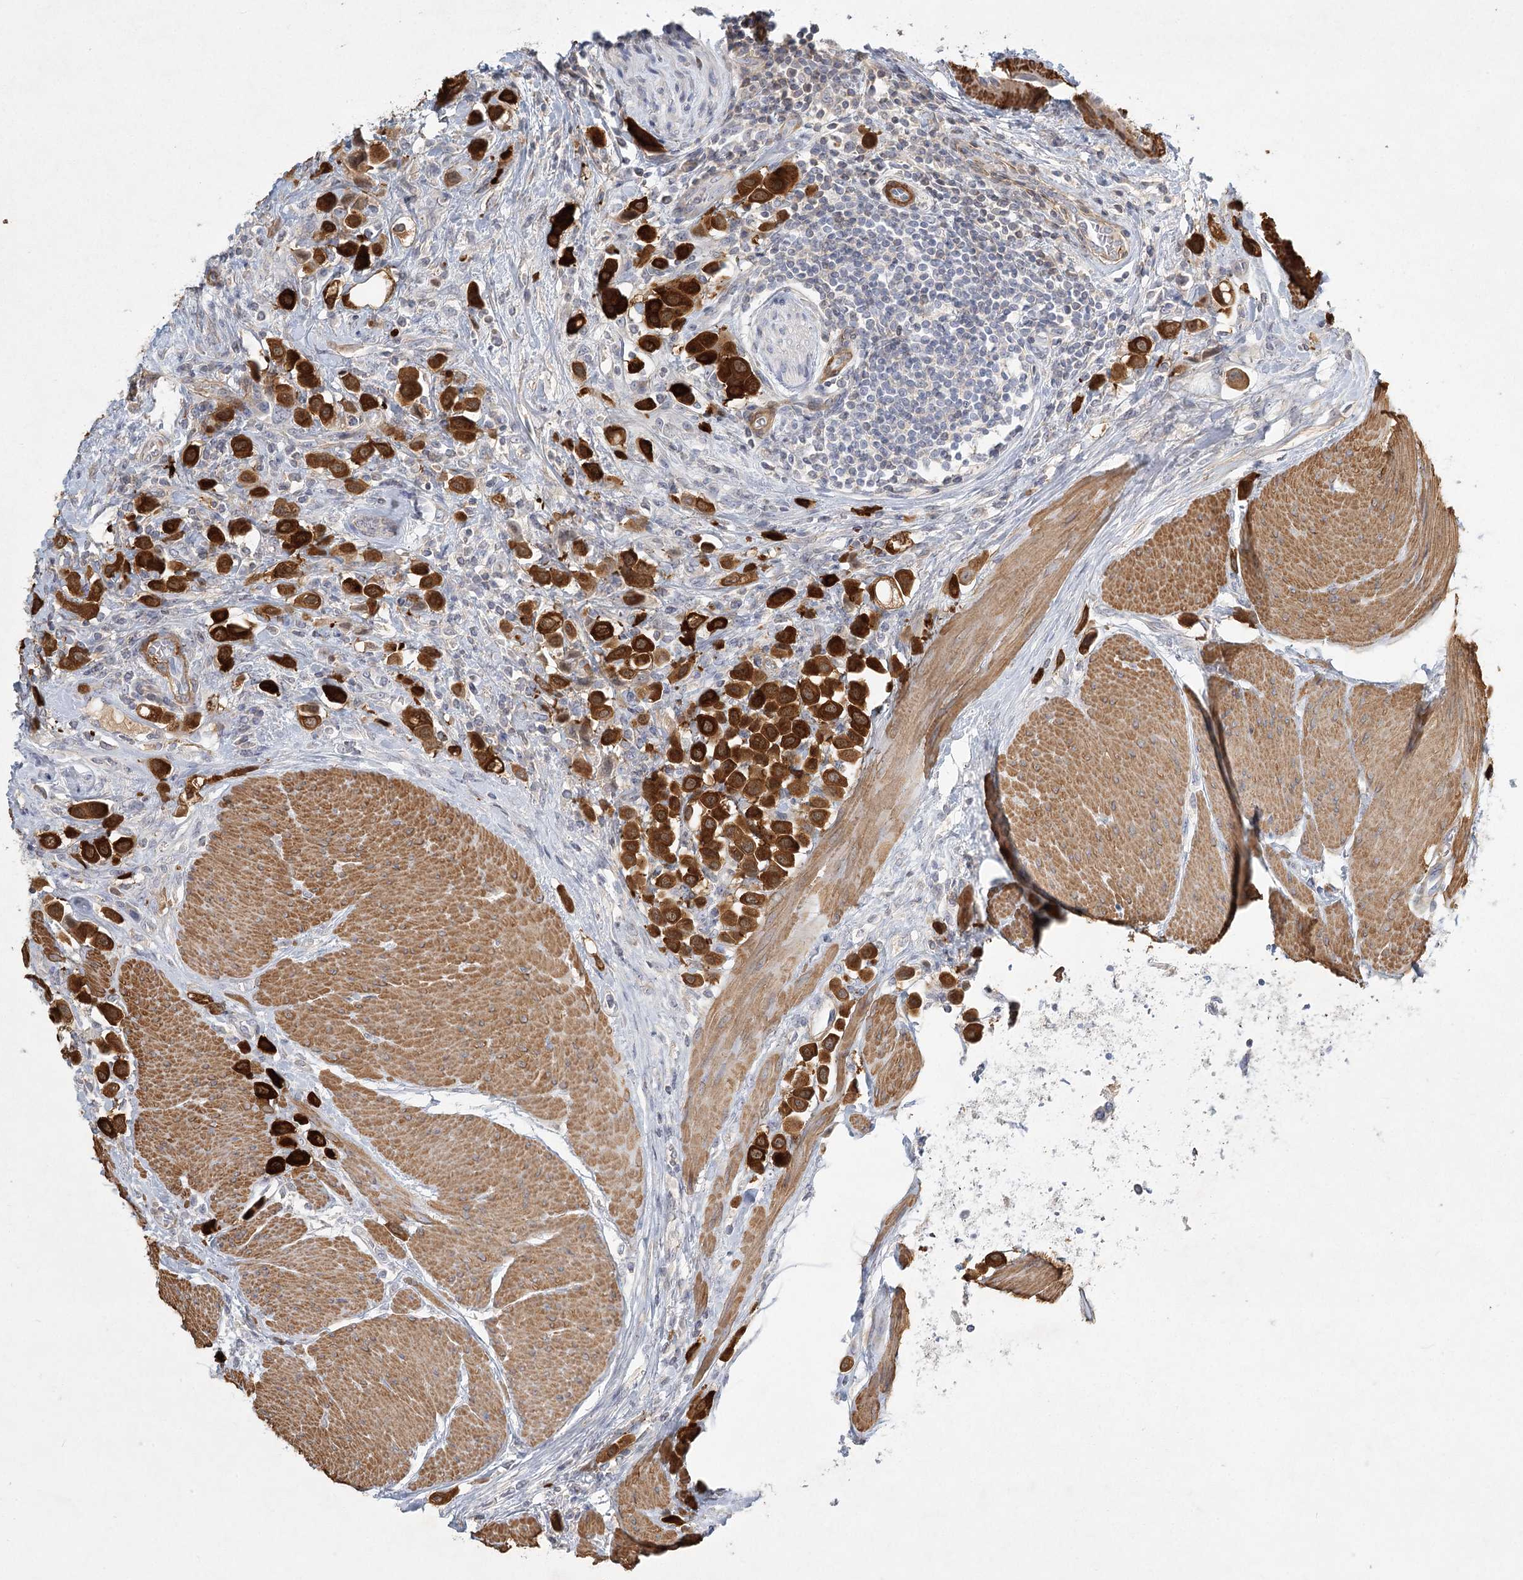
{"staining": {"intensity": "strong", "quantity": ">75%", "location": "cytoplasmic/membranous"}, "tissue": "urothelial cancer", "cell_type": "Tumor cells", "image_type": "cancer", "snomed": [{"axis": "morphology", "description": "Urothelial carcinoma, High grade"}, {"axis": "topography", "description": "Urinary bladder"}], "caption": "Immunohistochemical staining of human urothelial cancer displays high levels of strong cytoplasmic/membranous protein expression in about >75% of tumor cells.", "gene": "INPP4B", "patient": {"sex": "male", "age": 50}}